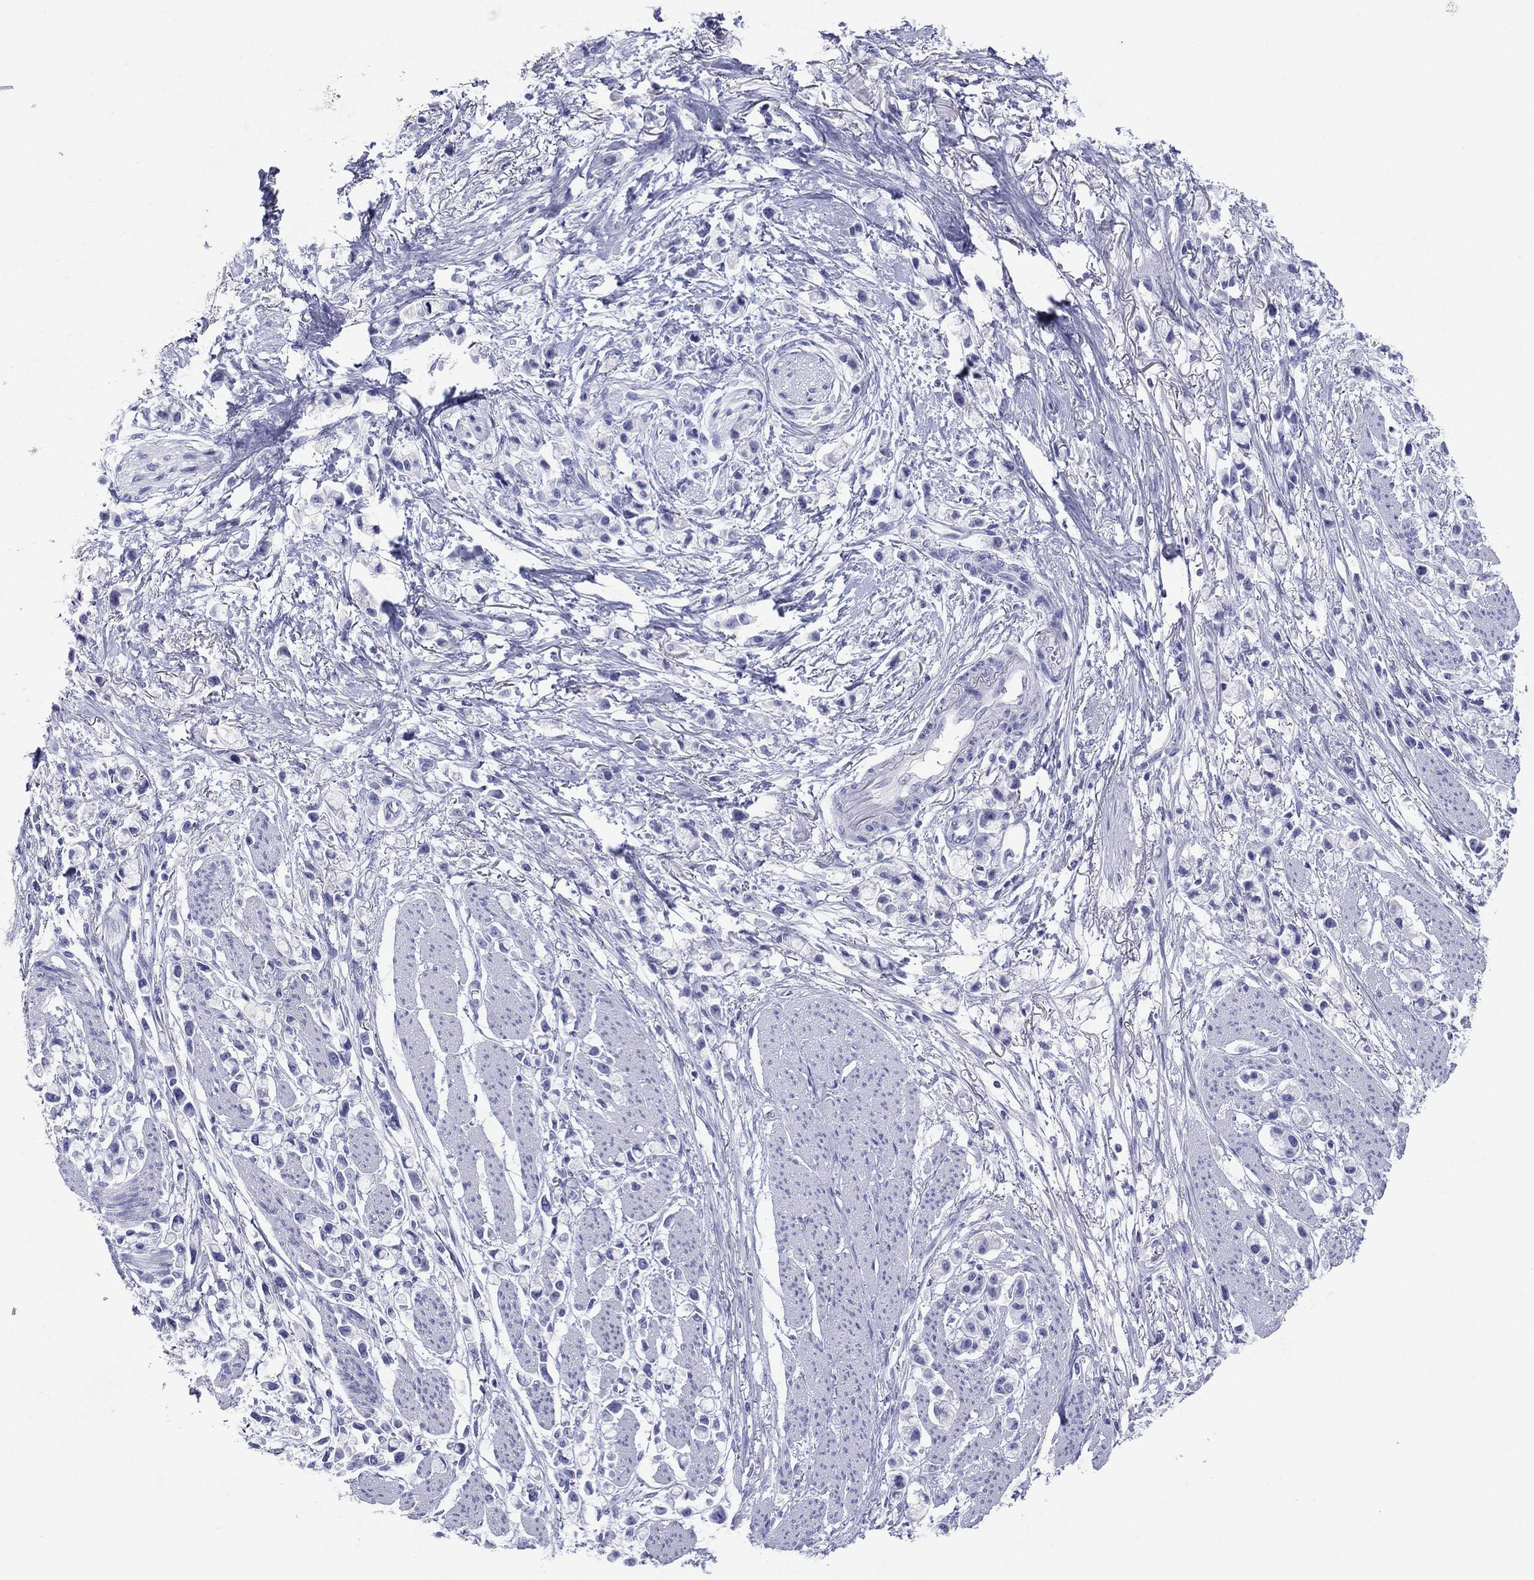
{"staining": {"intensity": "negative", "quantity": "none", "location": "none"}, "tissue": "stomach cancer", "cell_type": "Tumor cells", "image_type": "cancer", "snomed": [{"axis": "morphology", "description": "Adenocarcinoma, NOS"}, {"axis": "topography", "description": "Stomach"}], "caption": "Adenocarcinoma (stomach) stained for a protein using immunohistochemistry (IHC) shows no staining tumor cells.", "gene": "ATP4A", "patient": {"sex": "female", "age": 81}}